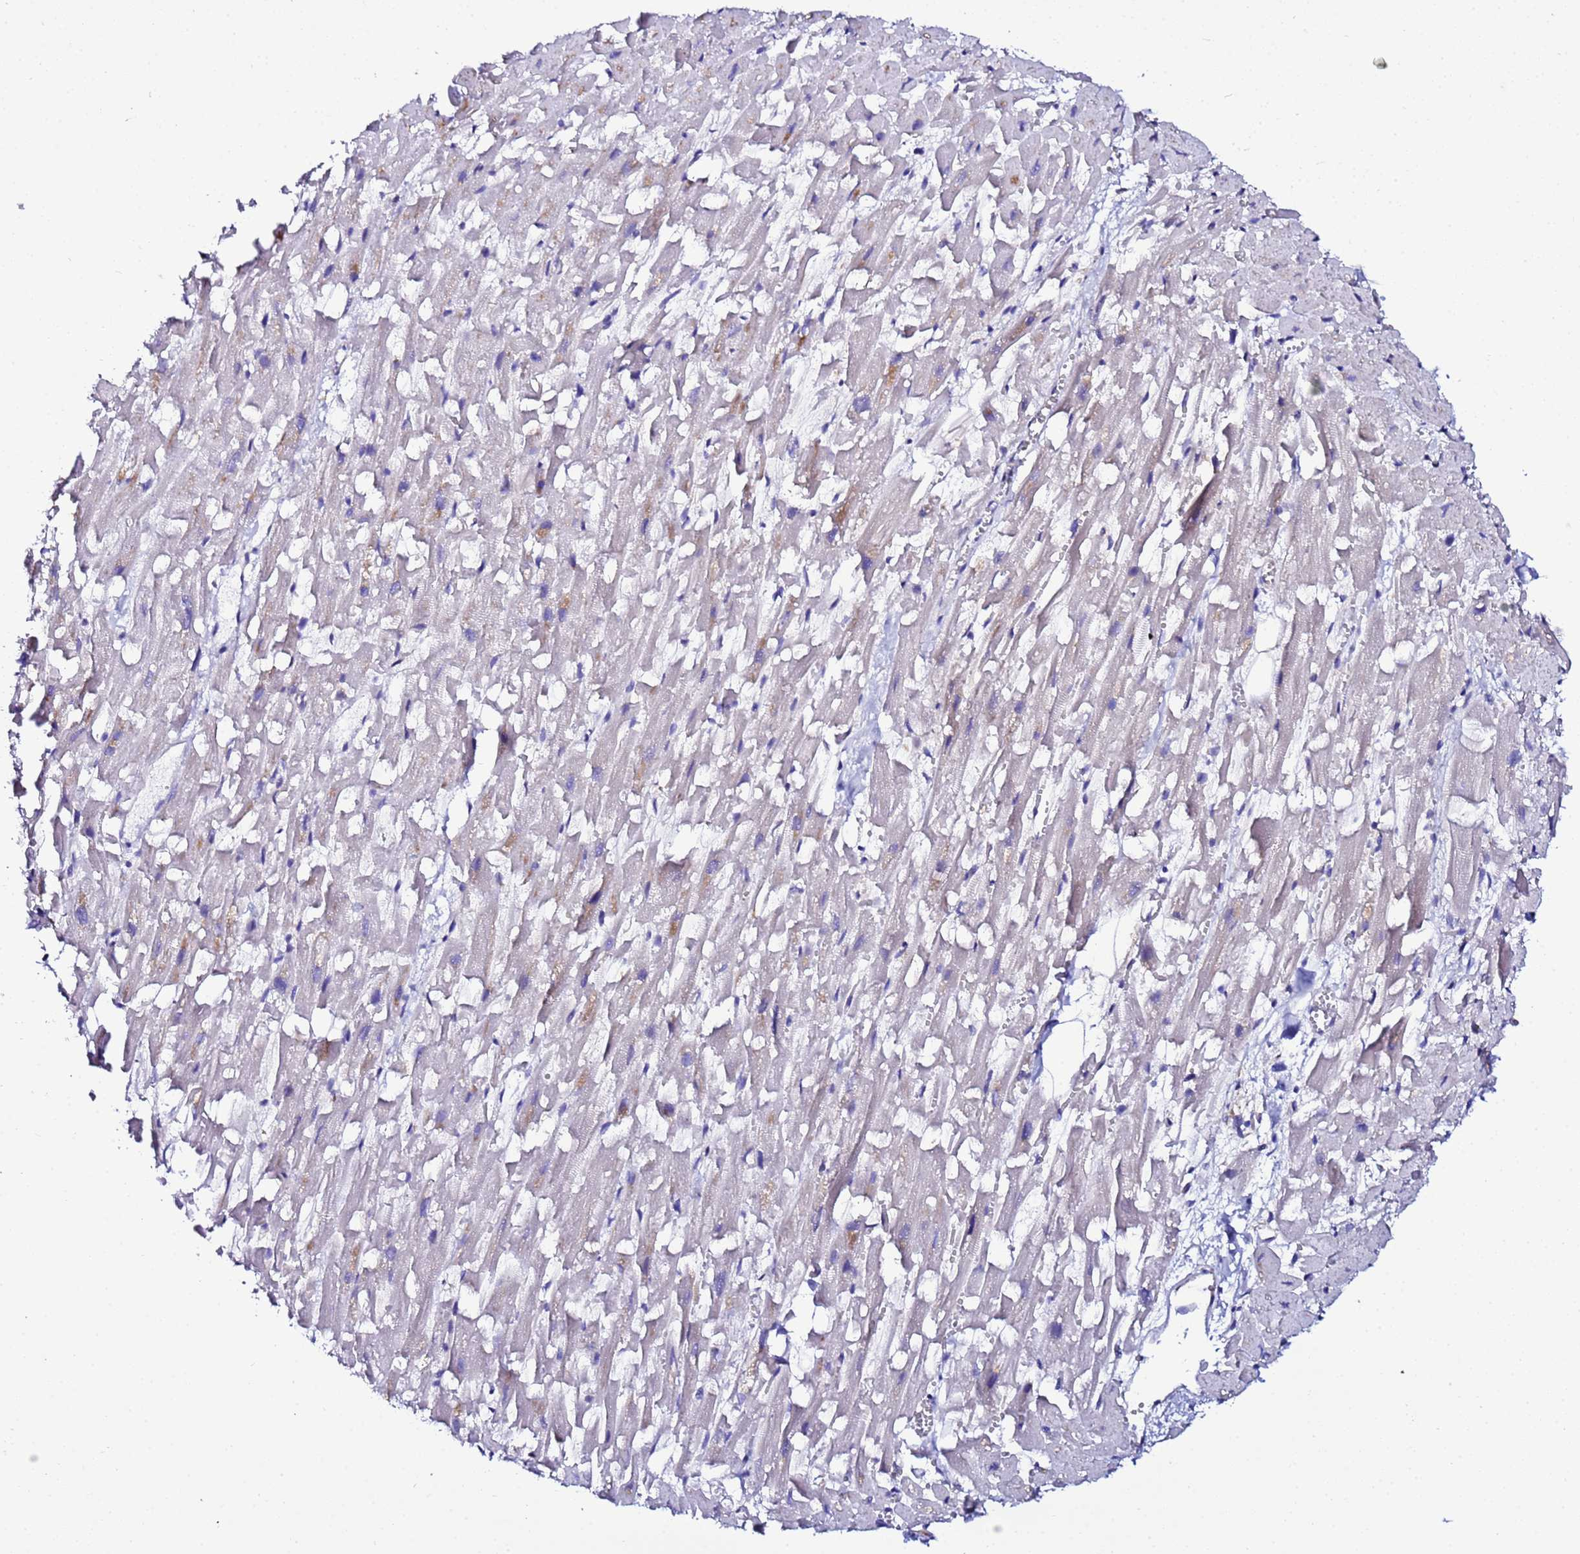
{"staining": {"intensity": "weak", "quantity": "<25%", "location": "cytoplasmic/membranous"}, "tissue": "heart muscle", "cell_type": "Cardiomyocytes", "image_type": "normal", "snomed": [{"axis": "morphology", "description": "Normal tissue, NOS"}, {"axis": "topography", "description": "Heart"}], "caption": "Micrograph shows no significant protein expression in cardiomyocytes of normal heart muscle.", "gene": "JRKL", "patient": {"sex": "female", "age": 64}}